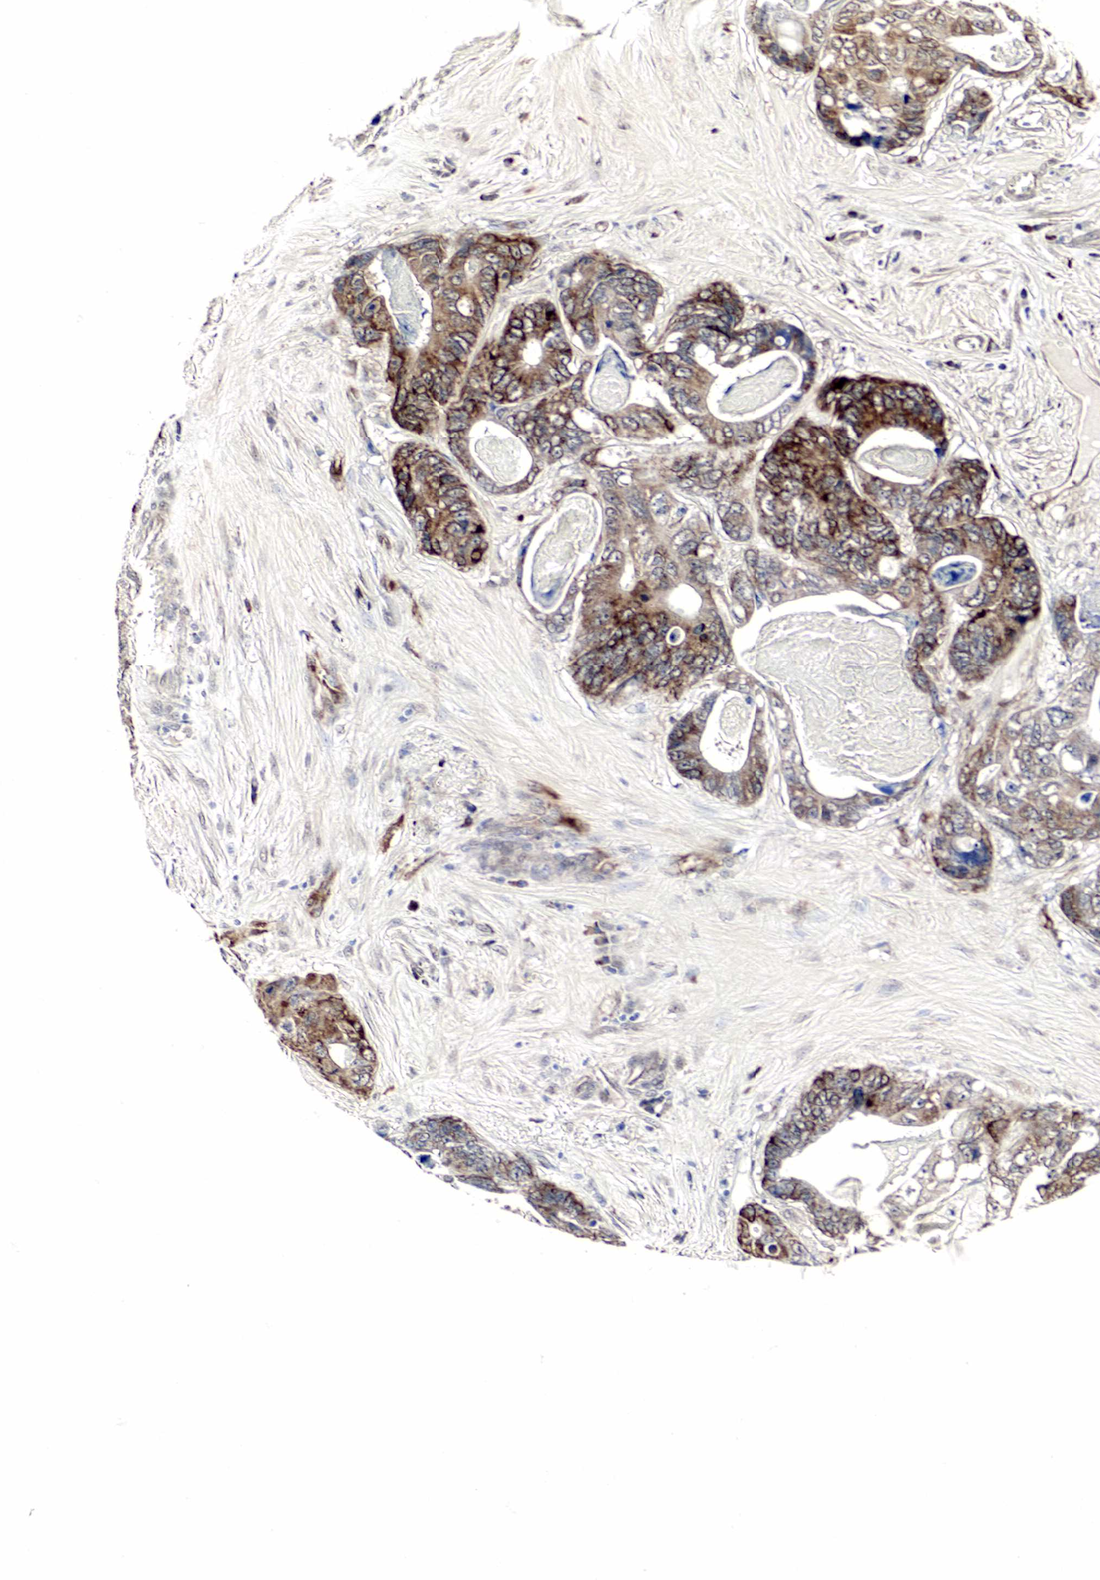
{"staining": {"intensity": "strong", "quantity": "25%-75%", "location": "cytoplasmic/membranous"}, "tissue": "colorectal cancer", "cell_type": "Tumor cells", "image_type": "cancer", "snomed": [{"axis": "morphology", "description": "Adenocarcinoma, NOS"}, {"axis": "topography", "description": "Colon"}], "caption": "IHC of human colorectal adenocarcinoma exhibits high levels of strong cytoplasmic/membranous staining in approximately 25%-75% of tumor cells.", "gene": "SPIN1", "patient": {"sex": "female", "age": 86}}